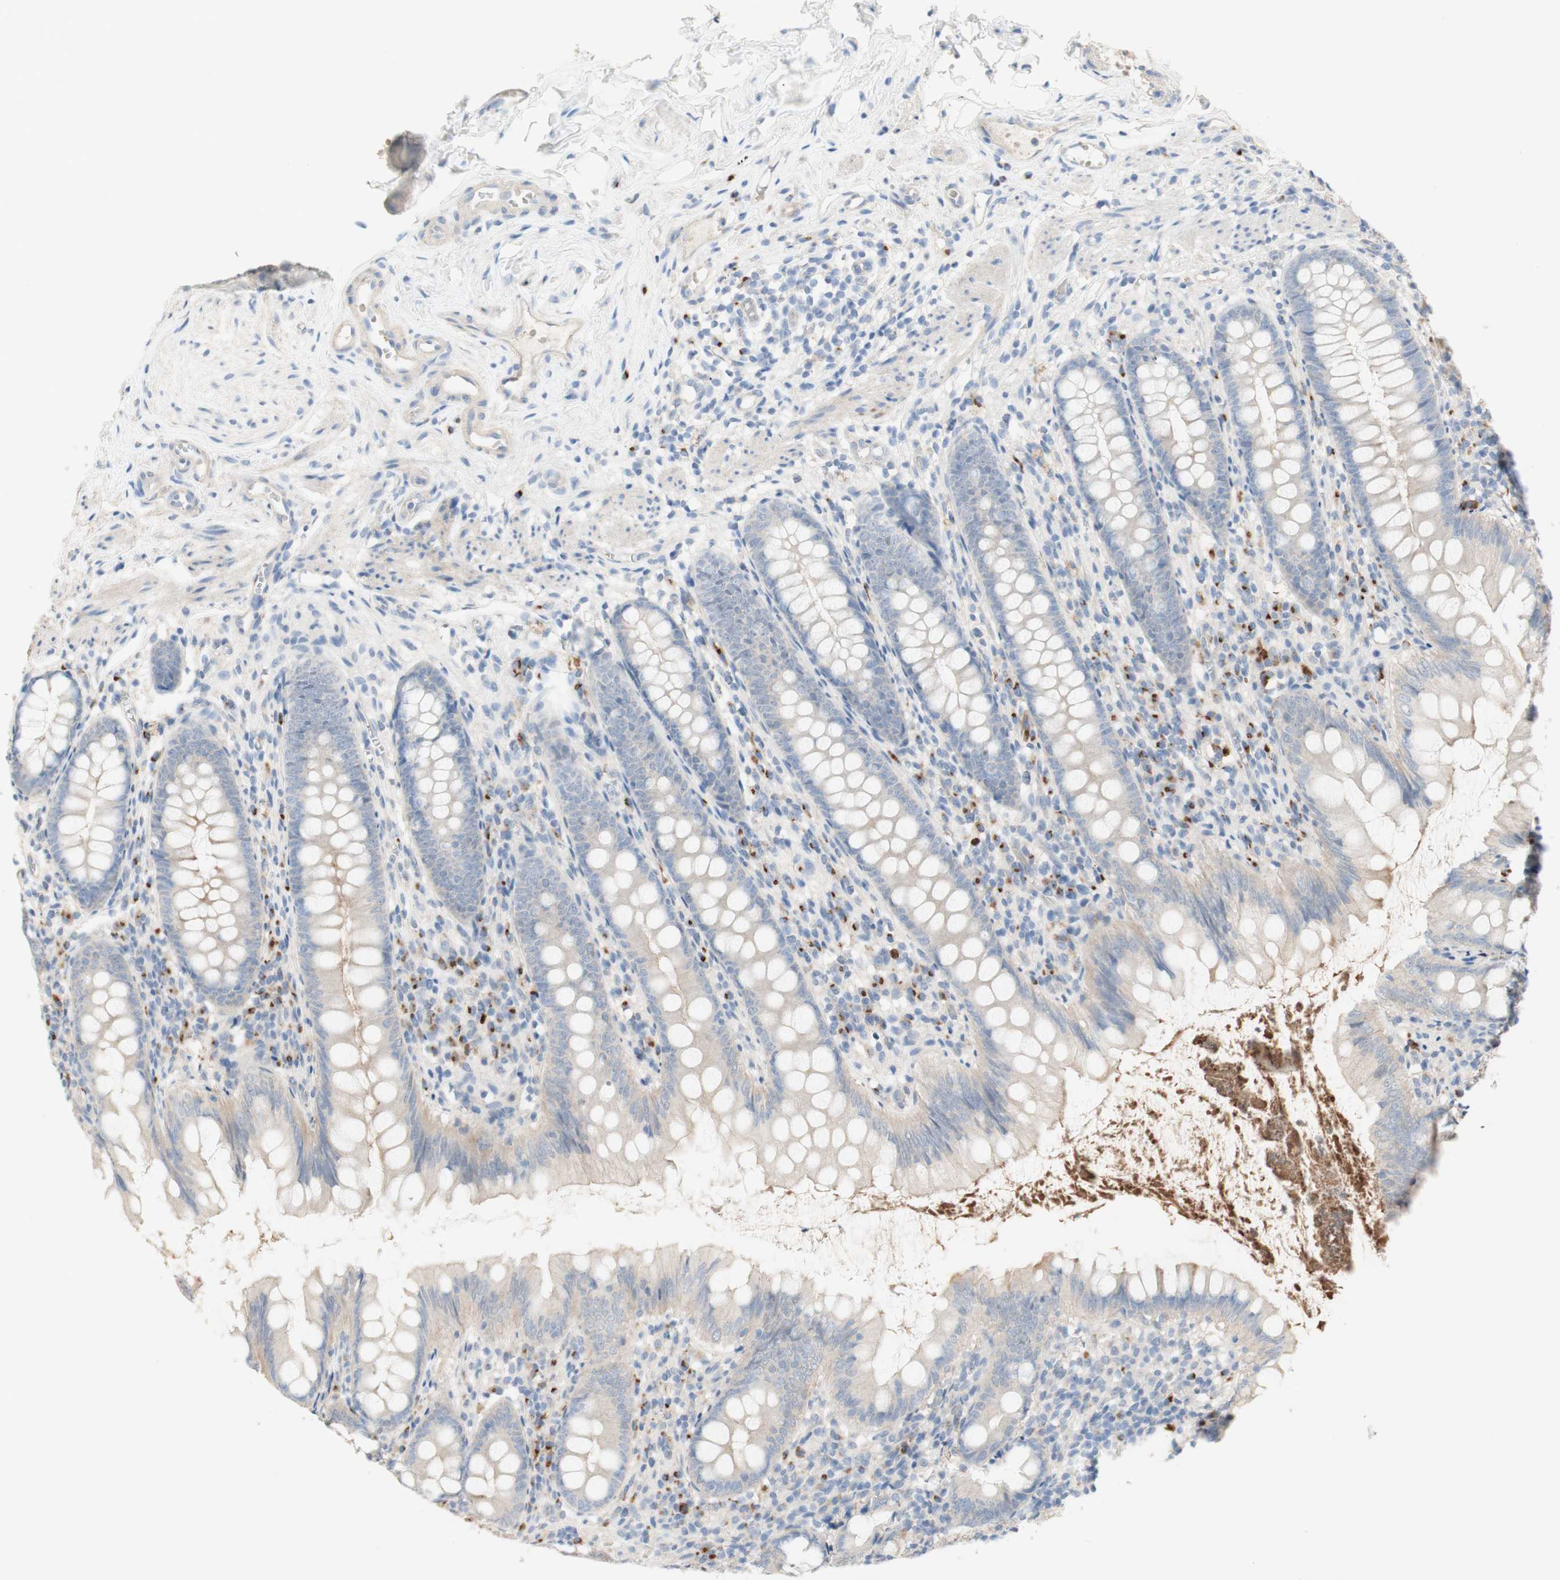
{"staining": {"intensity": "weak", "quantity": "25%-75%", "location": "cytoplasmic/membranous"}, "tissue": "appendix", "cell_type": "Glandular cells", "image_type": "normal", "snomed": [{"axis": "morphology", "description": "Normal tissue, NOS"}, {"axis": "topography", "description": "Appendix"}], "caption": "Protein staining of unremarkable appendix displays weak cytoplasmic/membranous positivity in about 25%-75% of glandular cells.", "gene": "MANEA", "patient": {"sex": "female", "age": 77}}